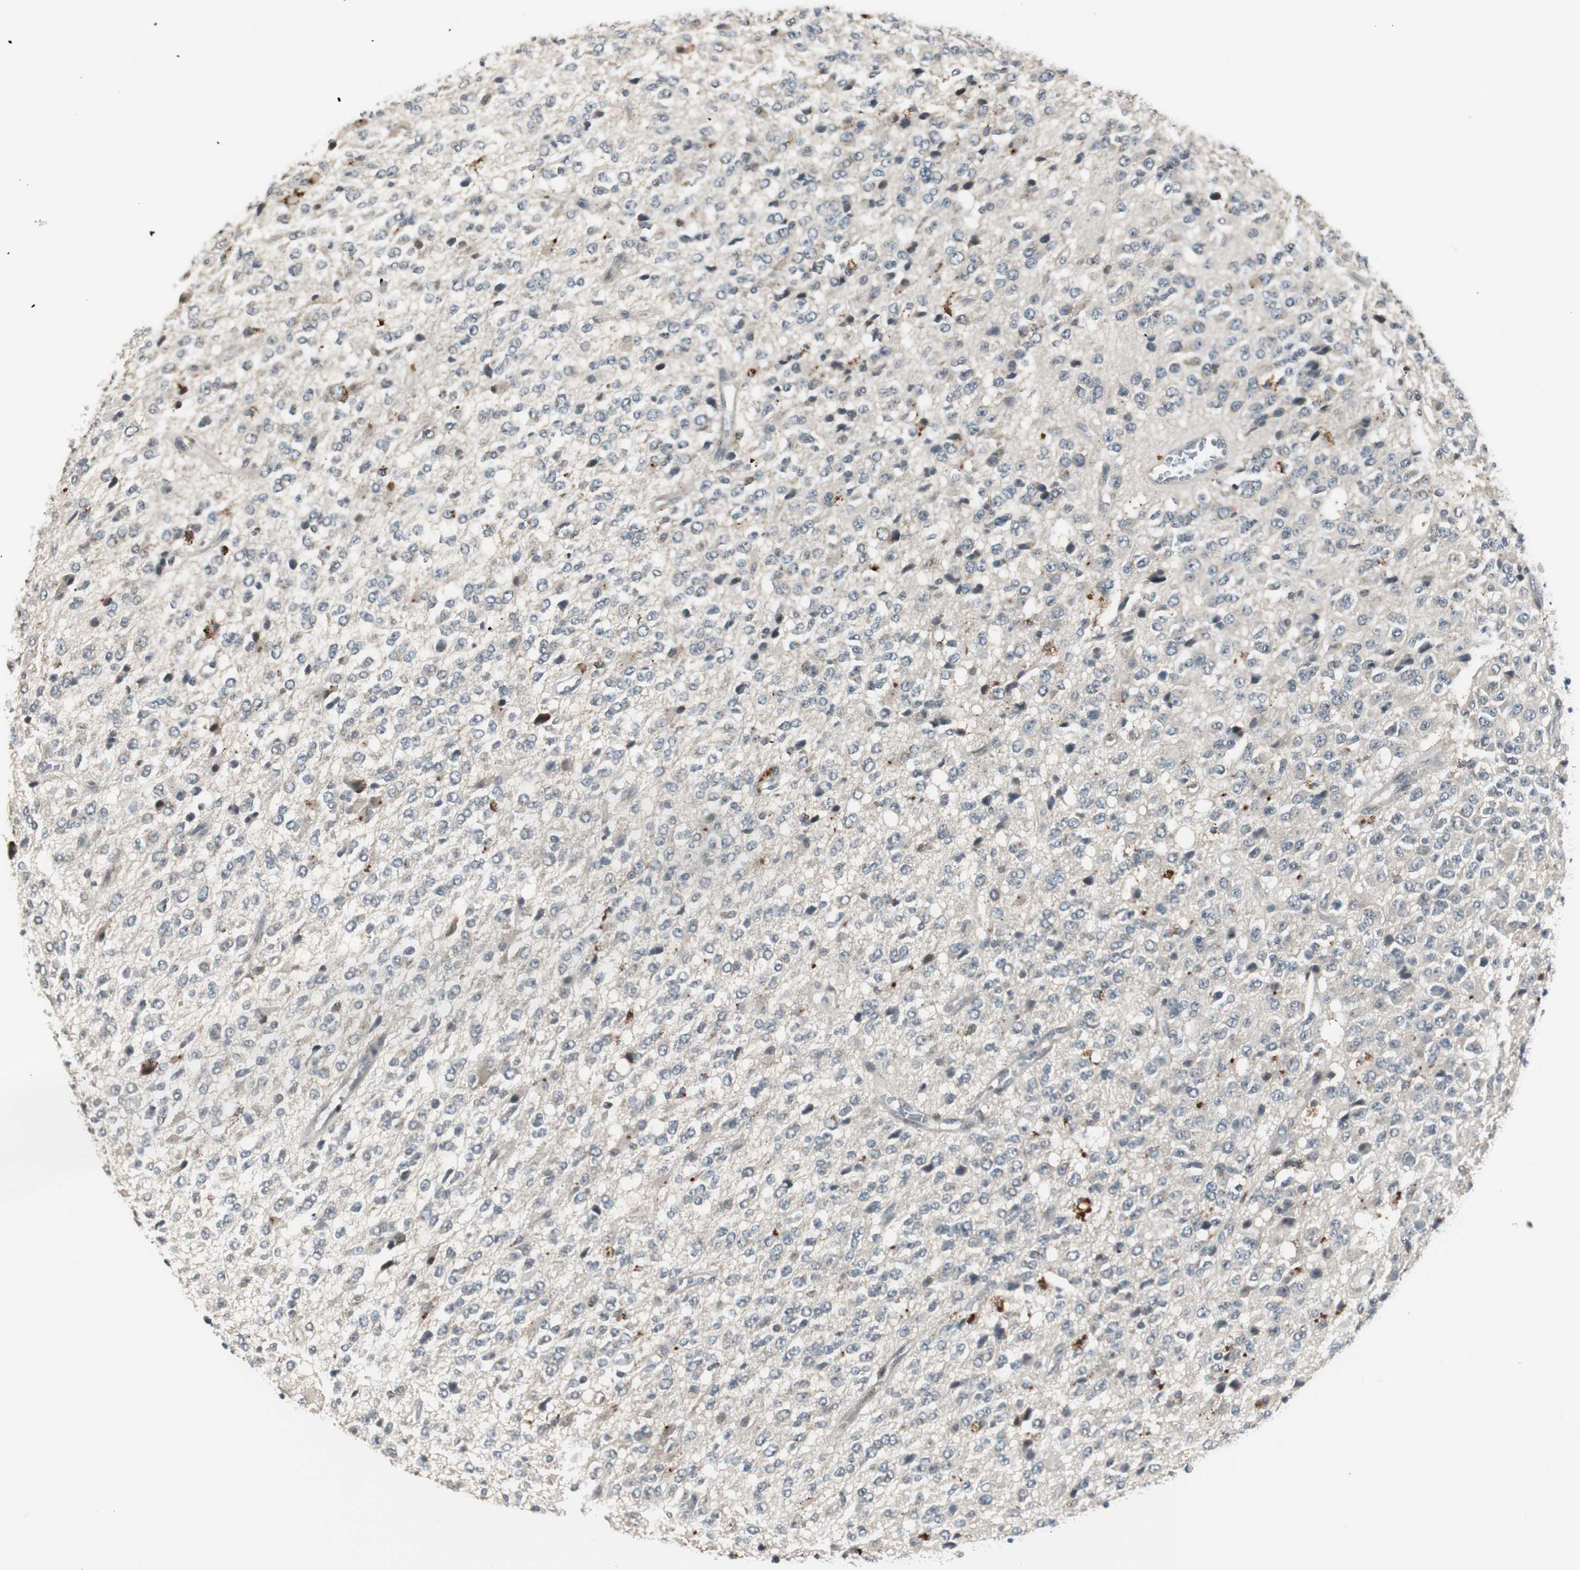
{"staining": {"intensity": "moderate", "quantity": "<25%", "location": "cytoplasmic/membranous,nuclear"}, "tissue": "glioma", "cell_type": "Tumor cells", "image_type": "cancer", "snomed": [{"axis": "morphology", "description": "Glioma, malignant, High grade"}, {"axis": "topography", "description": "pancreas cauda"}], "caption": "An immunohistochemistry (IHC) image of tumor tissue is shown. Protein staining in brown shows moderate cytoplasmic/membranous and nuclear positivity in glioma within tumor cells.", "gene": "BOLA1", "patient": {"sex": "male", "age": 60}}